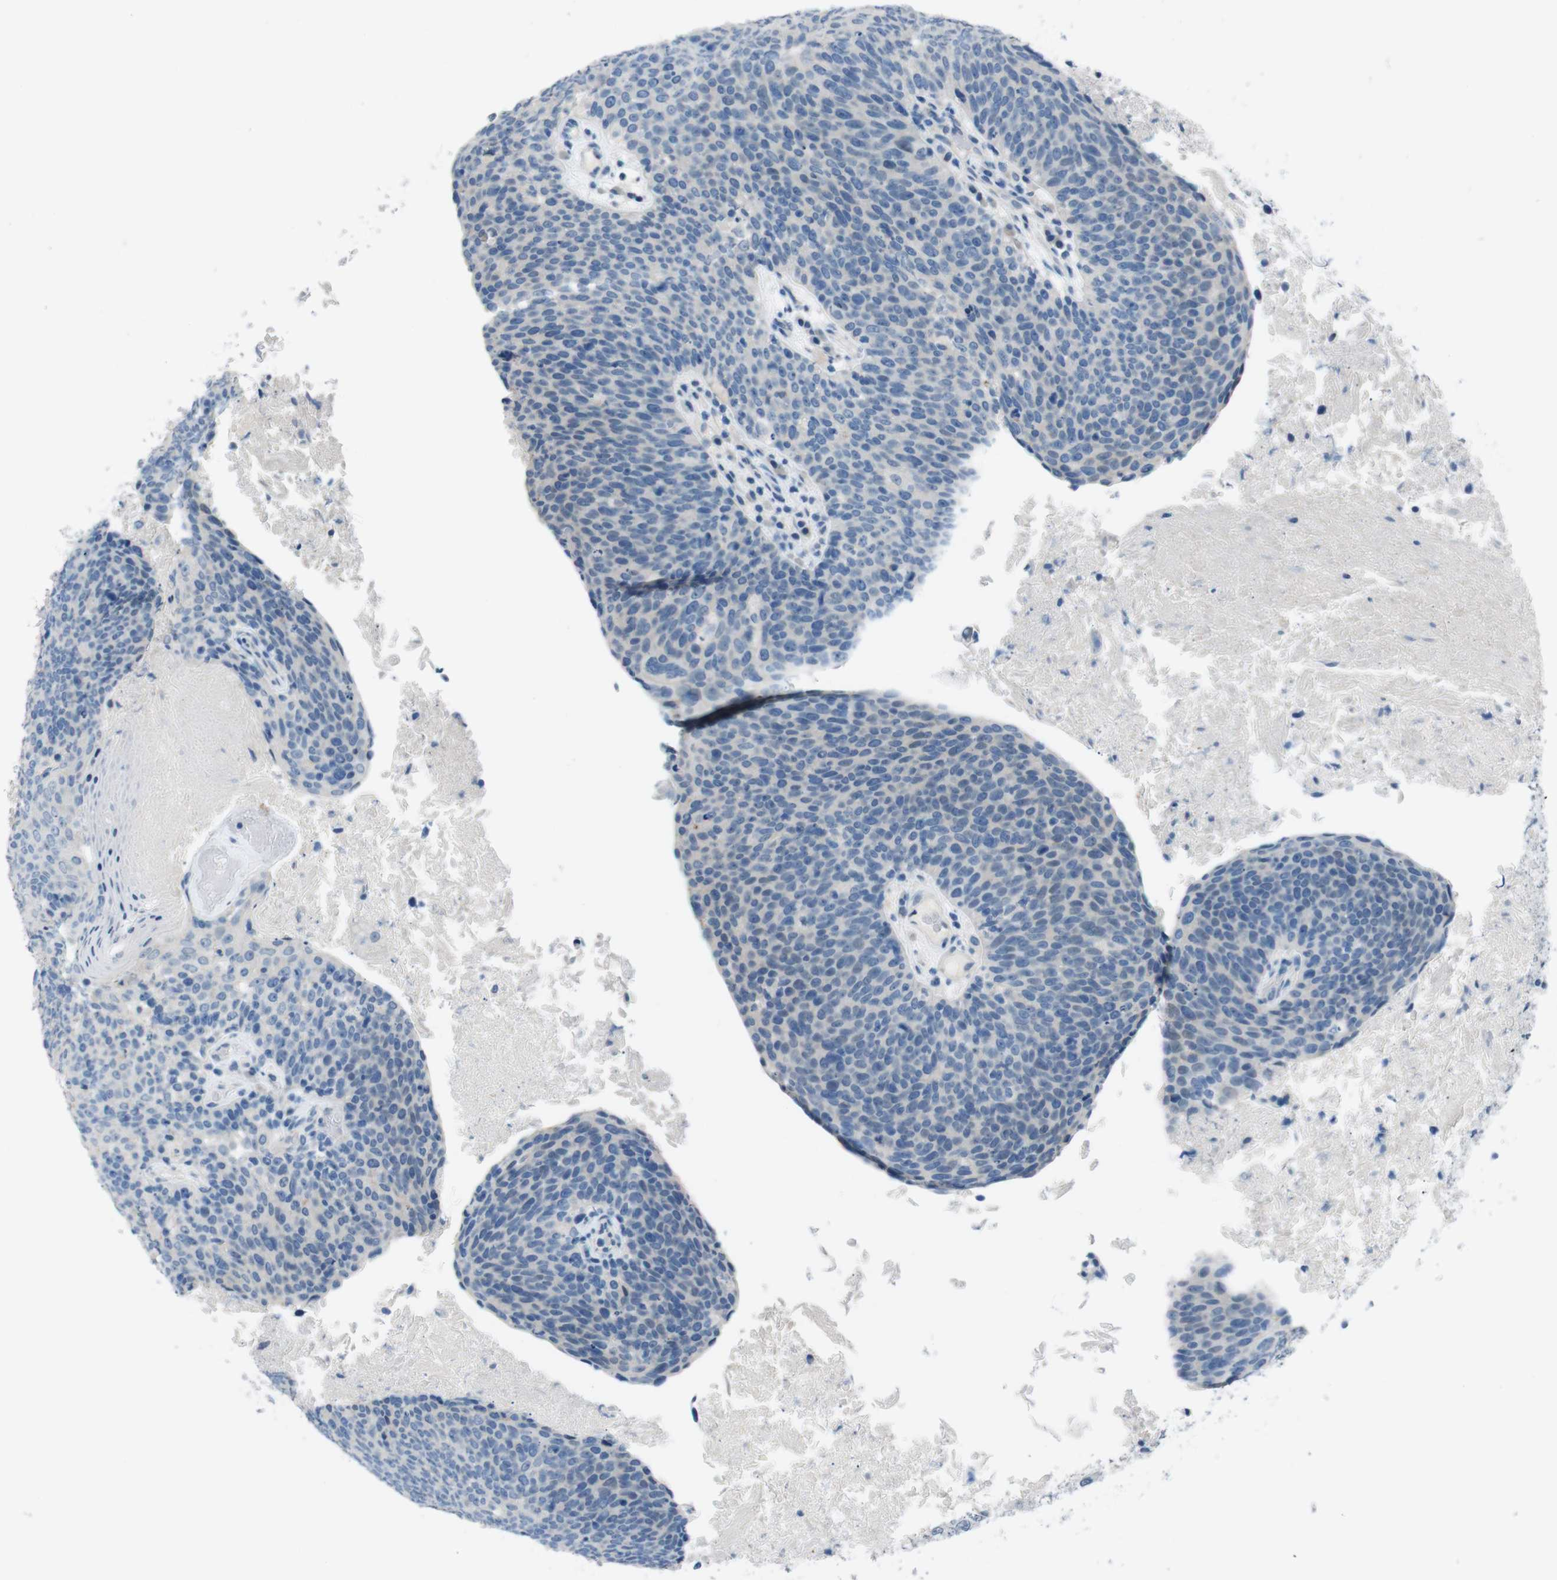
{"staining": {"intensity": "negative", "quantity": "none", "location": "none"}, "tissue": "head and neck cancer", "cell_type": "Tumor cells", "image_type": "cancer", "snomed": [{"axis": "morphology", "description": "Squamous cell carcinoma, NOS"}, {"axis": "morphology", "description": "Squamous cell carcinoma, metastatic, NOS"}, {"axis": "topography", "description": "Lymph node"}, {"axis": "topography", "description": "Head-Neck"}], "caption": "Head and neck squamous cell carcinoma was stained to show a protein in brown. There is no significant staining in tumor cells.", "gene": "HRH2", "patient": {"sex": "male", "age": 62}}